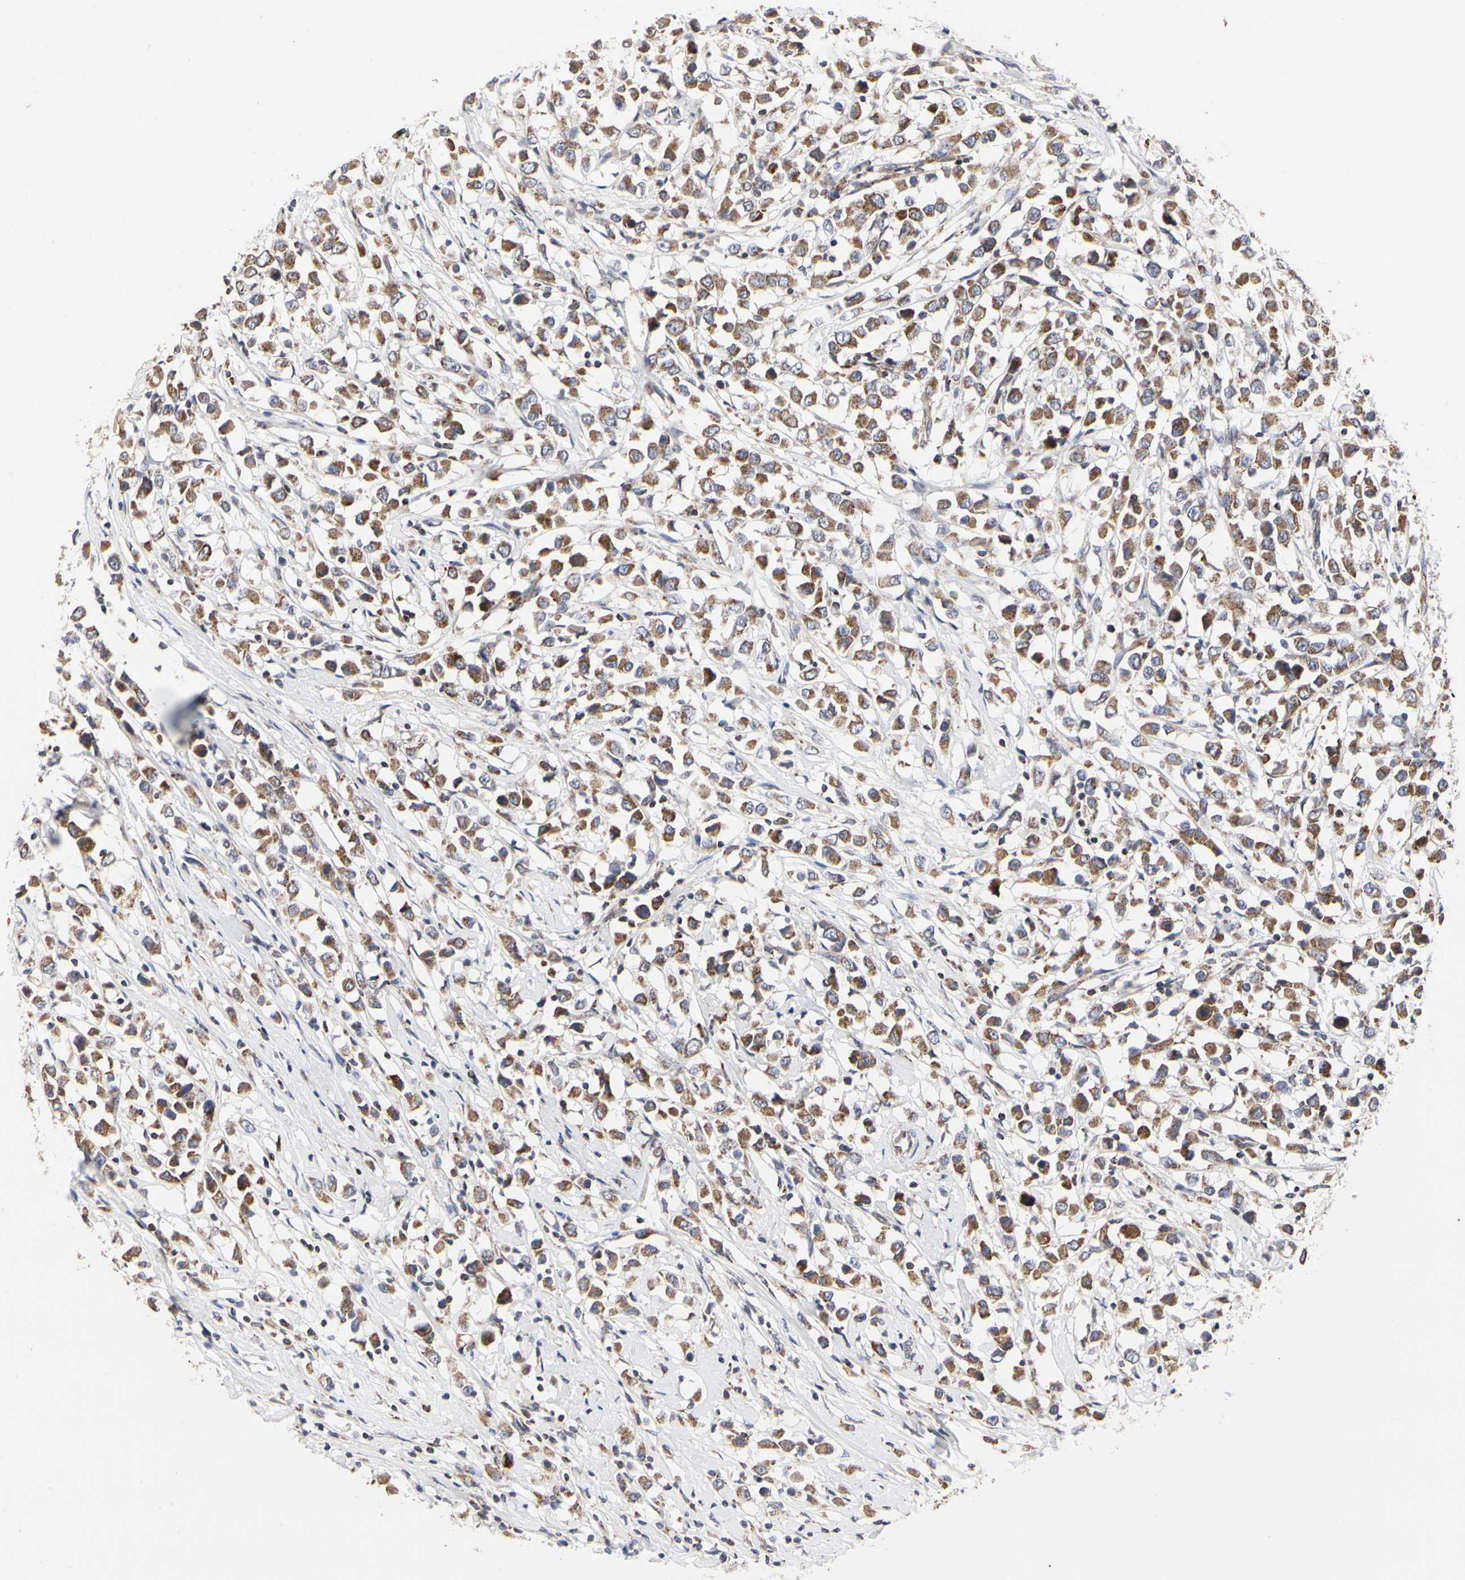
{"staining": {"intensity": "moderate", "quantity": ">75%", "location": "cytoplasmic/membranous"}, "tissue": "breast cancer", "cell_type": "Tumor cells", "image_type": "cancer", "snomed": [{"axis": "morphology", "description": "Duct carcinoma"}, {"axis": "topography", "description": "Breast"}], "caption": "A brown stain labels moderate cytoplasmic/membranous positivity of a protein in breast cancer (invasive ductal carcinoma) tumor cells.", "gene": "TSKU", "patient": {"sex": "female", "age": 61}}